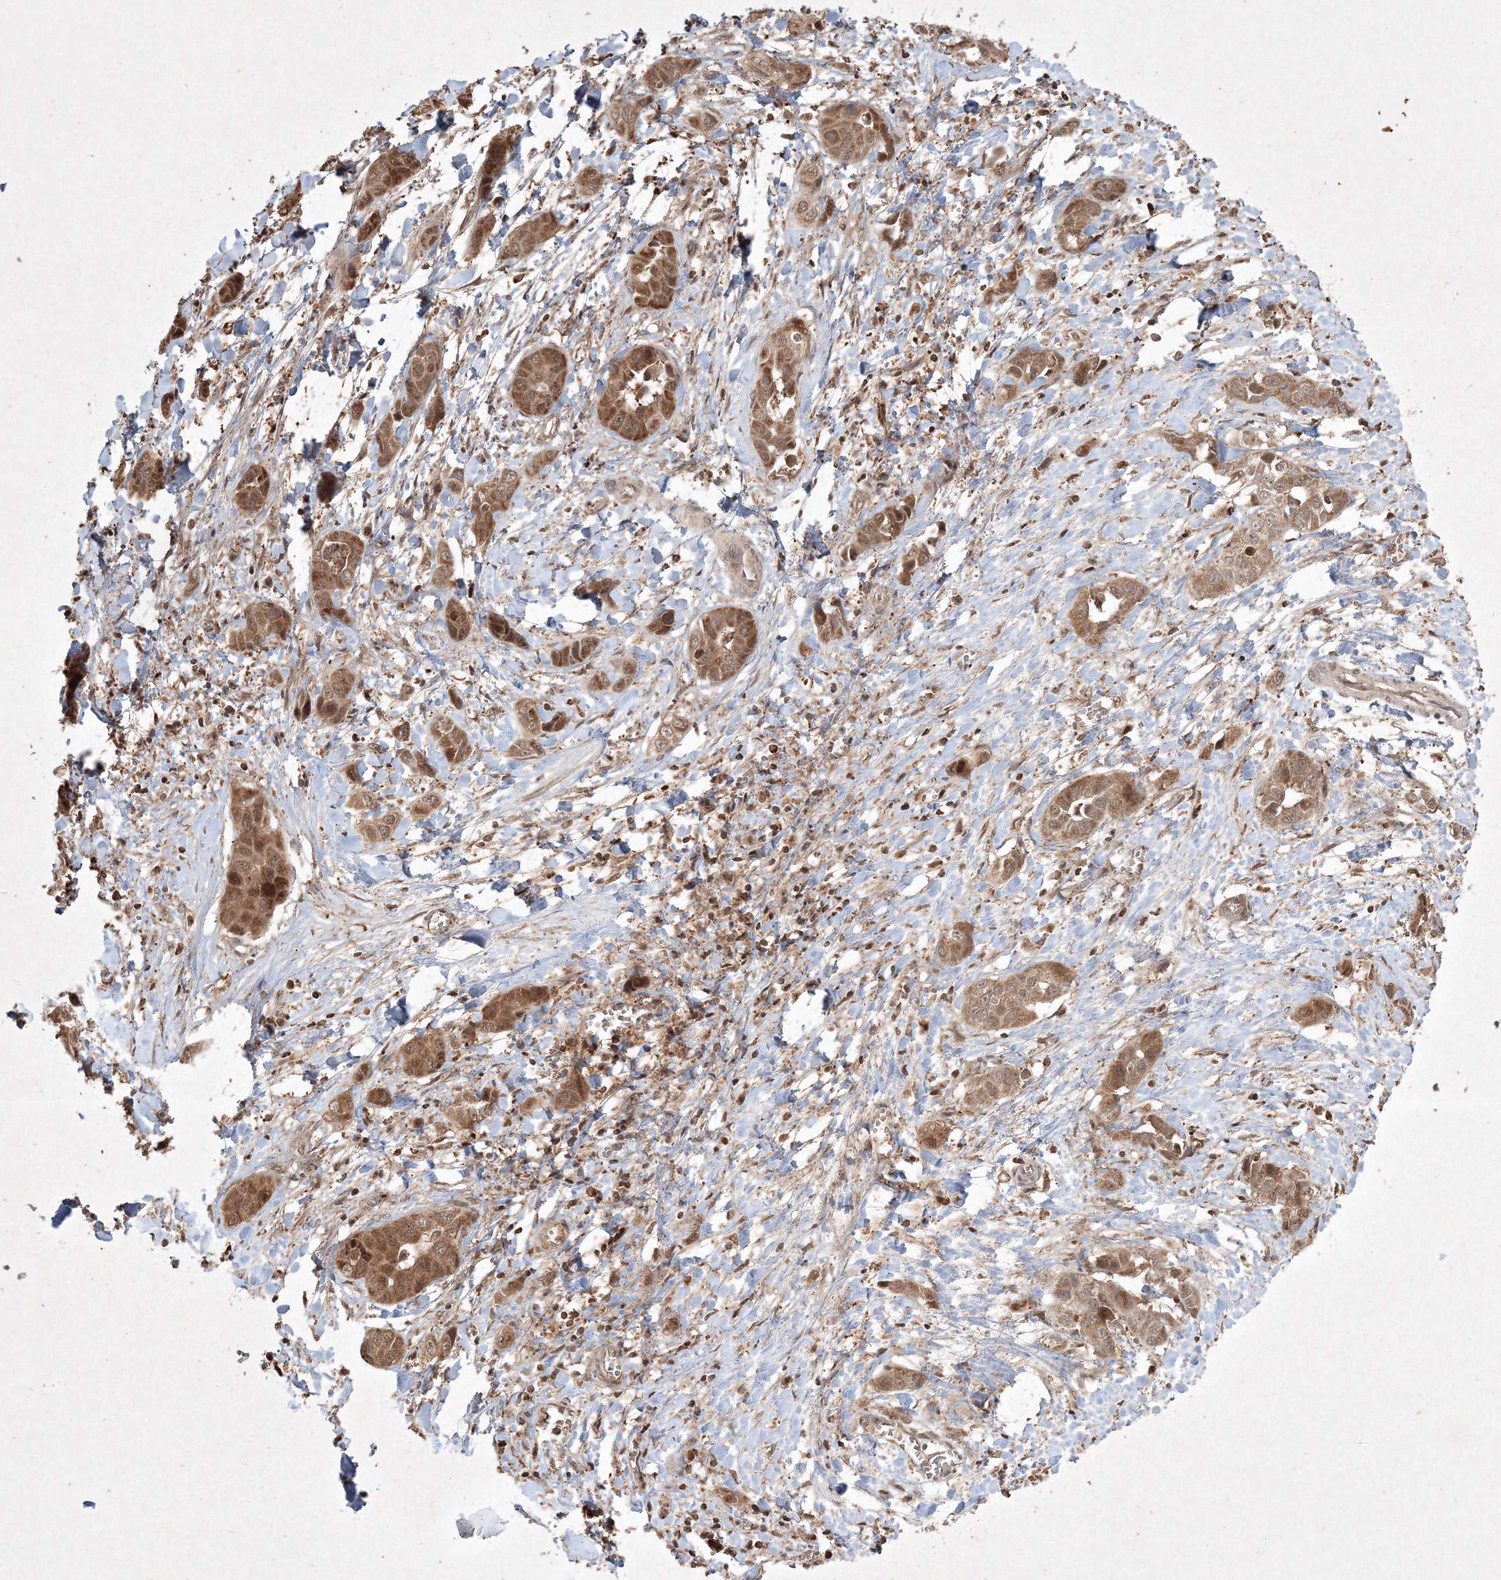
{"staining": {"intensity": "moderate", "quantity": ">75%", "location": "cytoplasmic/membranous"}, "tissue": "liver cancer", "cell_type": "Tumor cells", "image_type": "cancer", "snomed": [{"axis": "morphology", "description": "Cholangiocarcinoma"}, {"axis": "topography", "description": "Liver"}], "caption": "Liver cancer (cholangiocarcinoma) was stained to show a protein in brown. There is medium levels of moderate cytoplasmic/membranous positivity in approximately >75% of tumor cells.", "gene": "PLTP", "patient": {"sex": "female", "age": 52}}